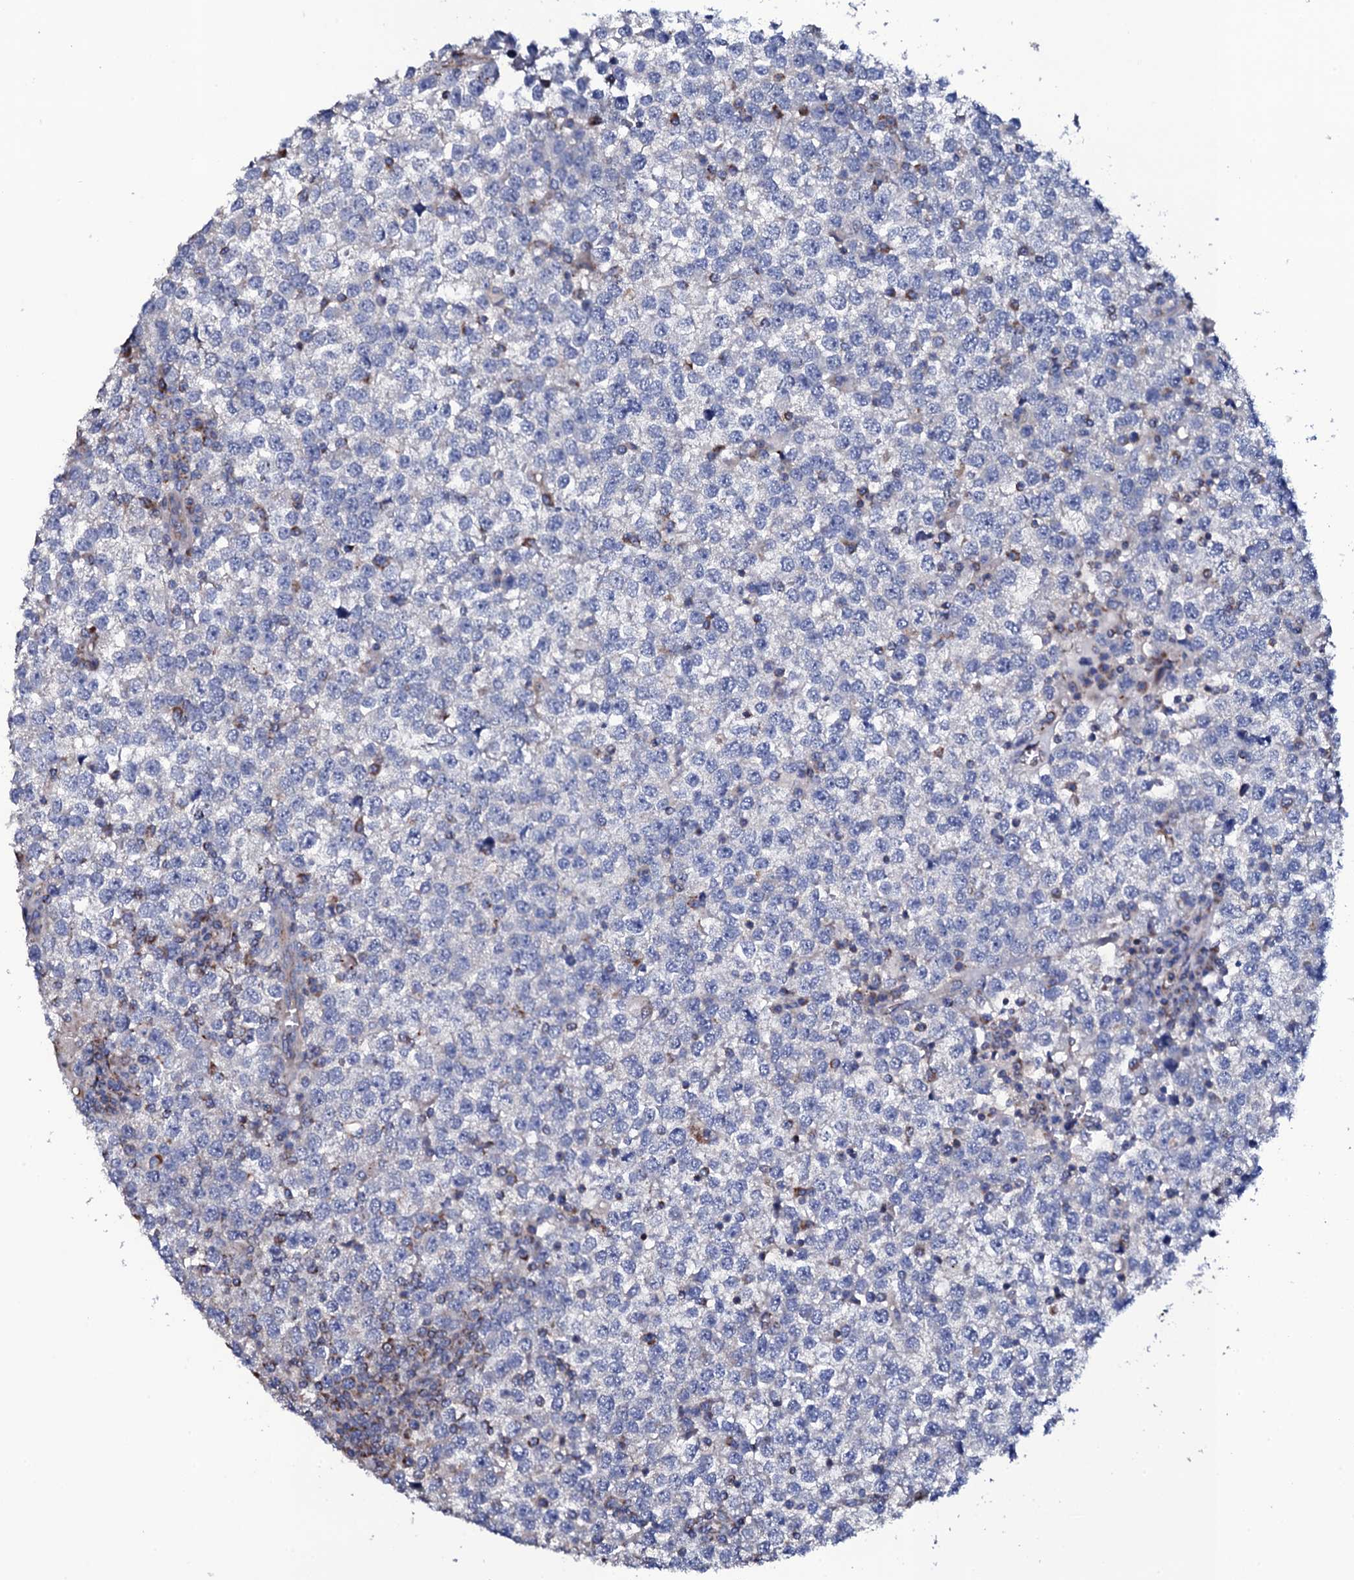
{"staining": {"intensity": "negative", "quantity": "none", "location": "none"}, "tissue": "testis cancer", "cell_type": "Tumor cells", "image_type": "cancer", "snomed": [{"axis": "morphology", "description": "Seminoma, NOS"}, {"axis": "topography", "description": "Testis"}], "caption": "The histopathology image displays no staining of tumor cells in testis seminoma.", "gene": "TCAF2", "patient": {"sex": "male", "age": 65}}